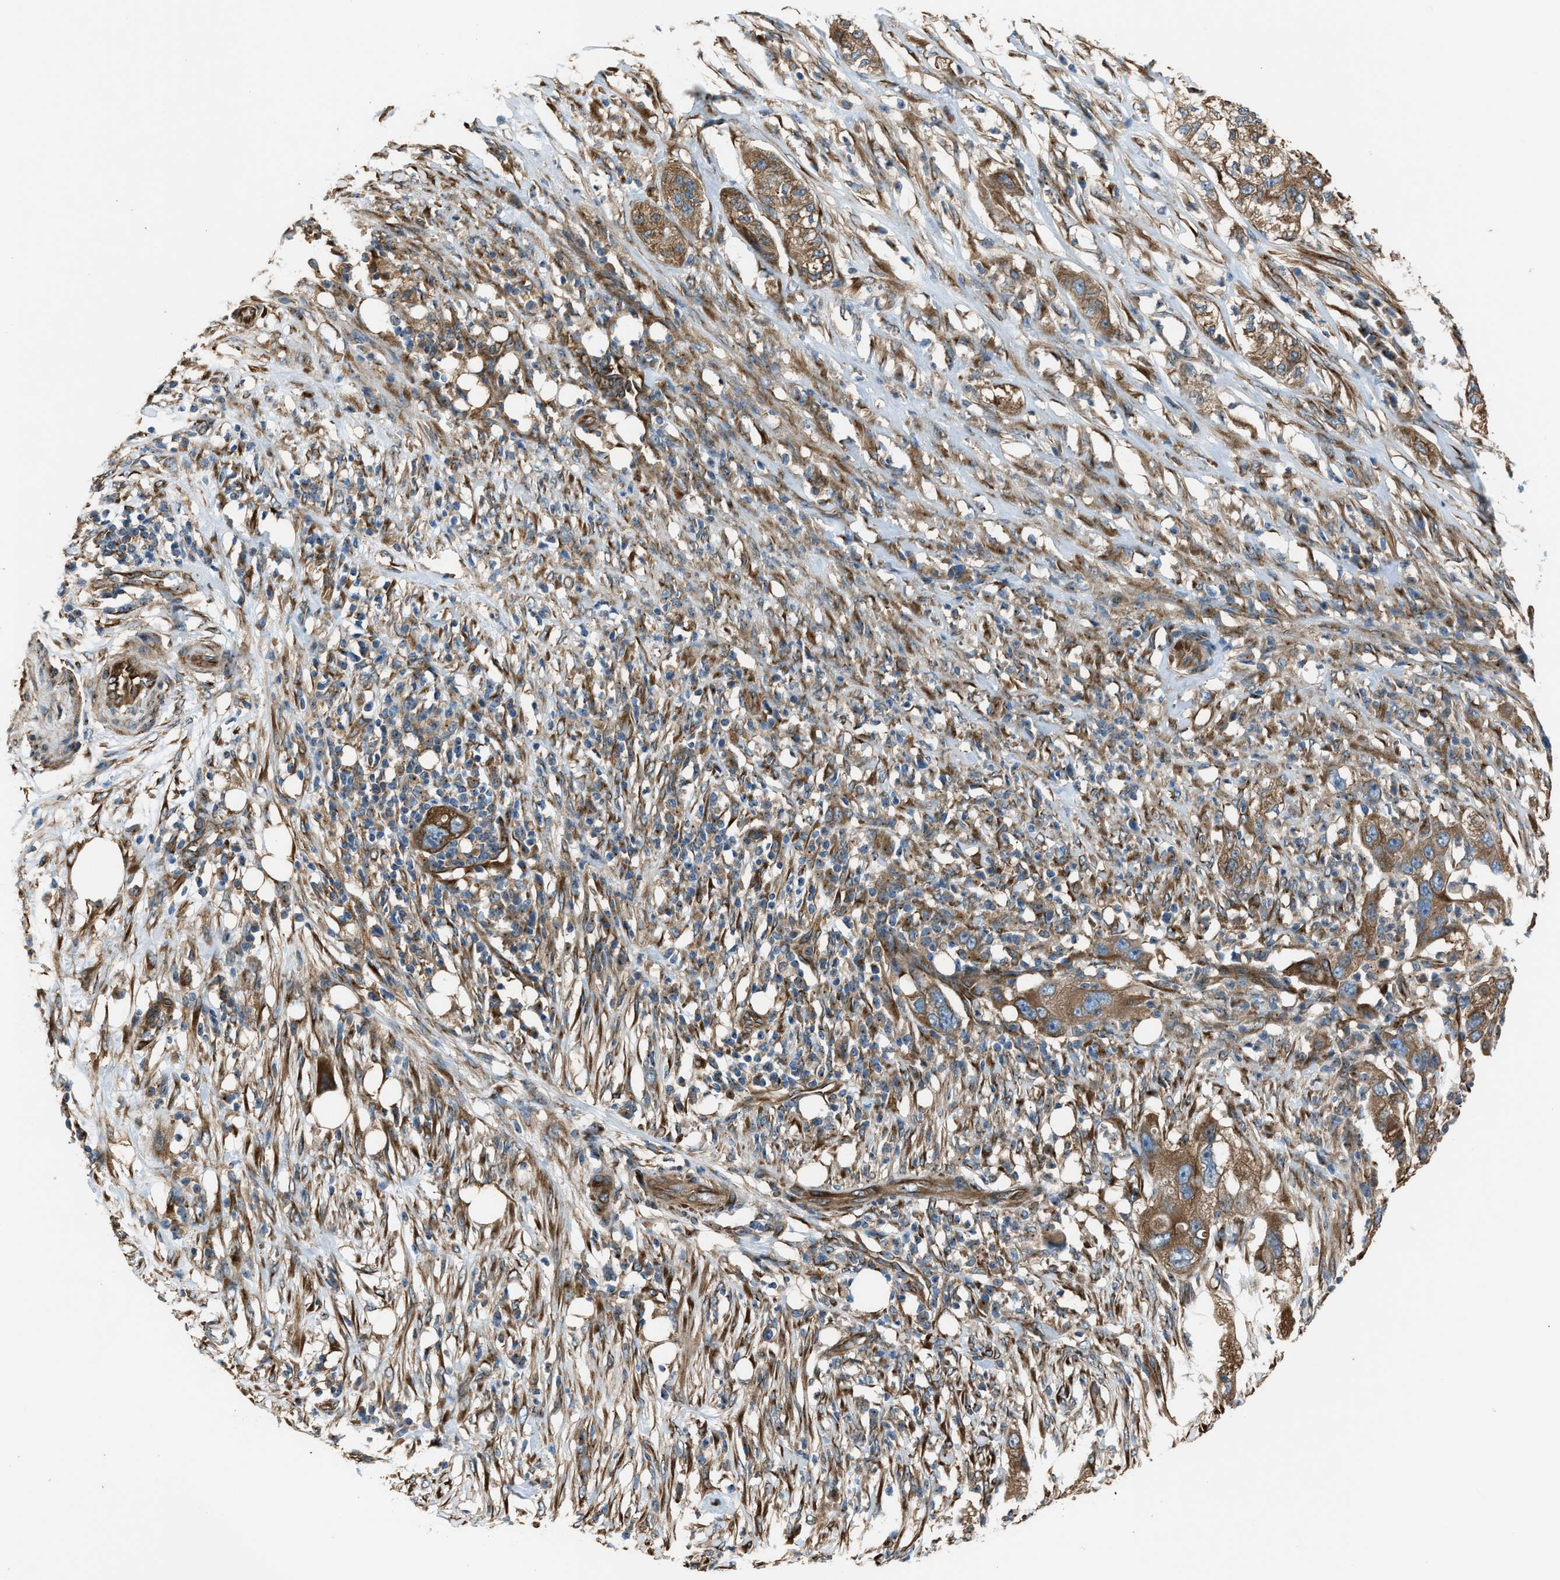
{"staining": {"intensity": "moderate", "quantity": ">75%", "location": "cytoplasmic/membranous"}, "tissue": "pancreatic cancer", "cell_type": "Tumor cells", "image_type": "cancer", "snomed": [{"axis": "morphology", "description": "Adenocarcinoma, NOS"}, {"axis": "topography", "description": "Pancreas"}], "caption": "Protein analysis of pancreatic cancer tissue exhibits moderate cytoplasmic/membranous expression in approximately >75% of tumor cells.", "gene": "TRPC1", "patient": {"sex": "female", "age": 78}}